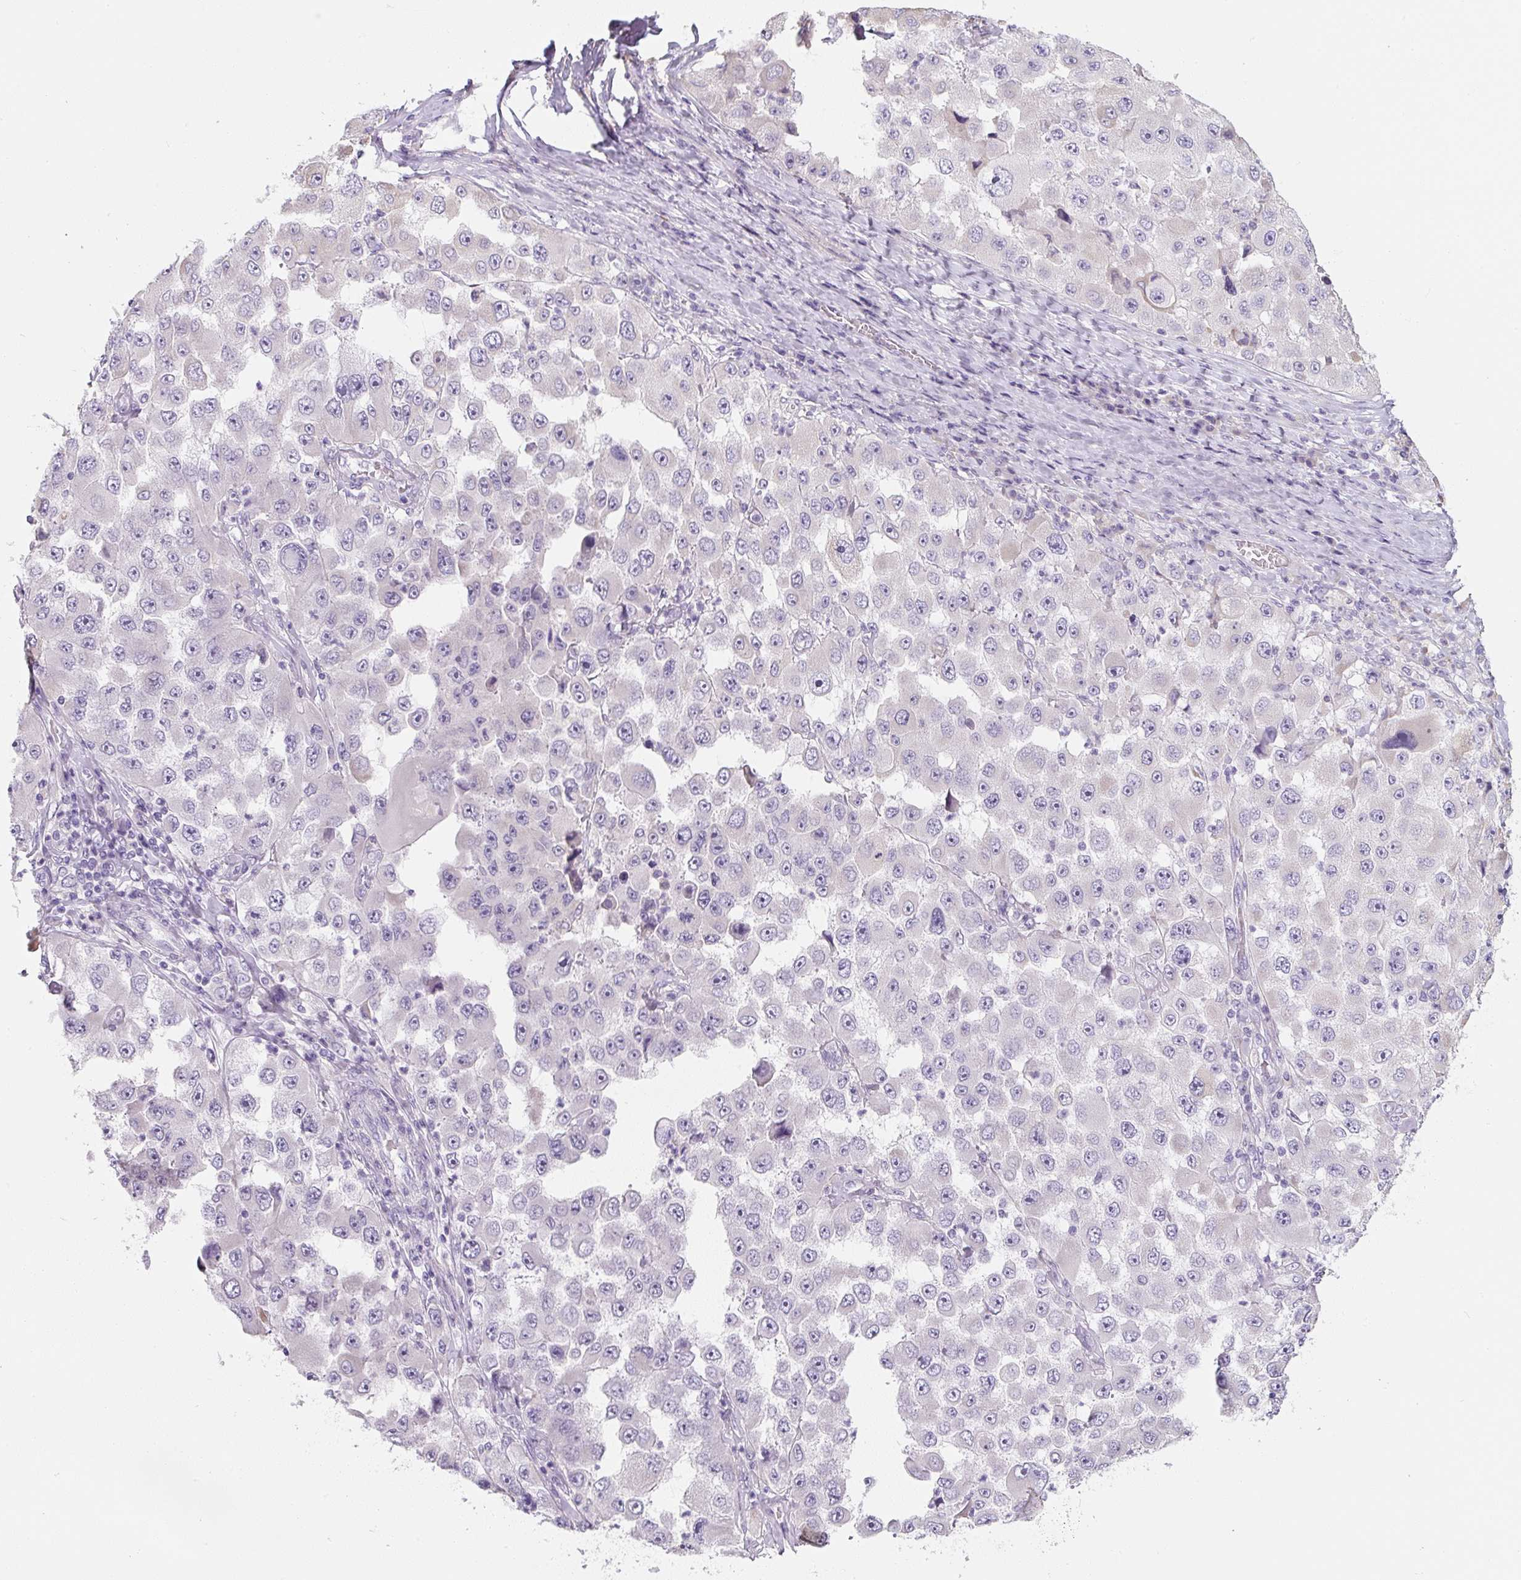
{"staining": {"intensity": "negative", "quantity": "none", "location": "none"}, "tissue": "melanoma", "cell_type": "Tumor cells", "image_type": "cancer", "snomed": [{"axis": "morphology", "description": "Malignant melanoma, Metastatic site"}, {"axis": "topography", "description": "Lymph node"}], "caption": "This is an IHC photomicrograph of human melanoma. There is no staining in tumor cells.", "gene": "PWWP3B", "patient": {"sex": "male", "age": 62}}